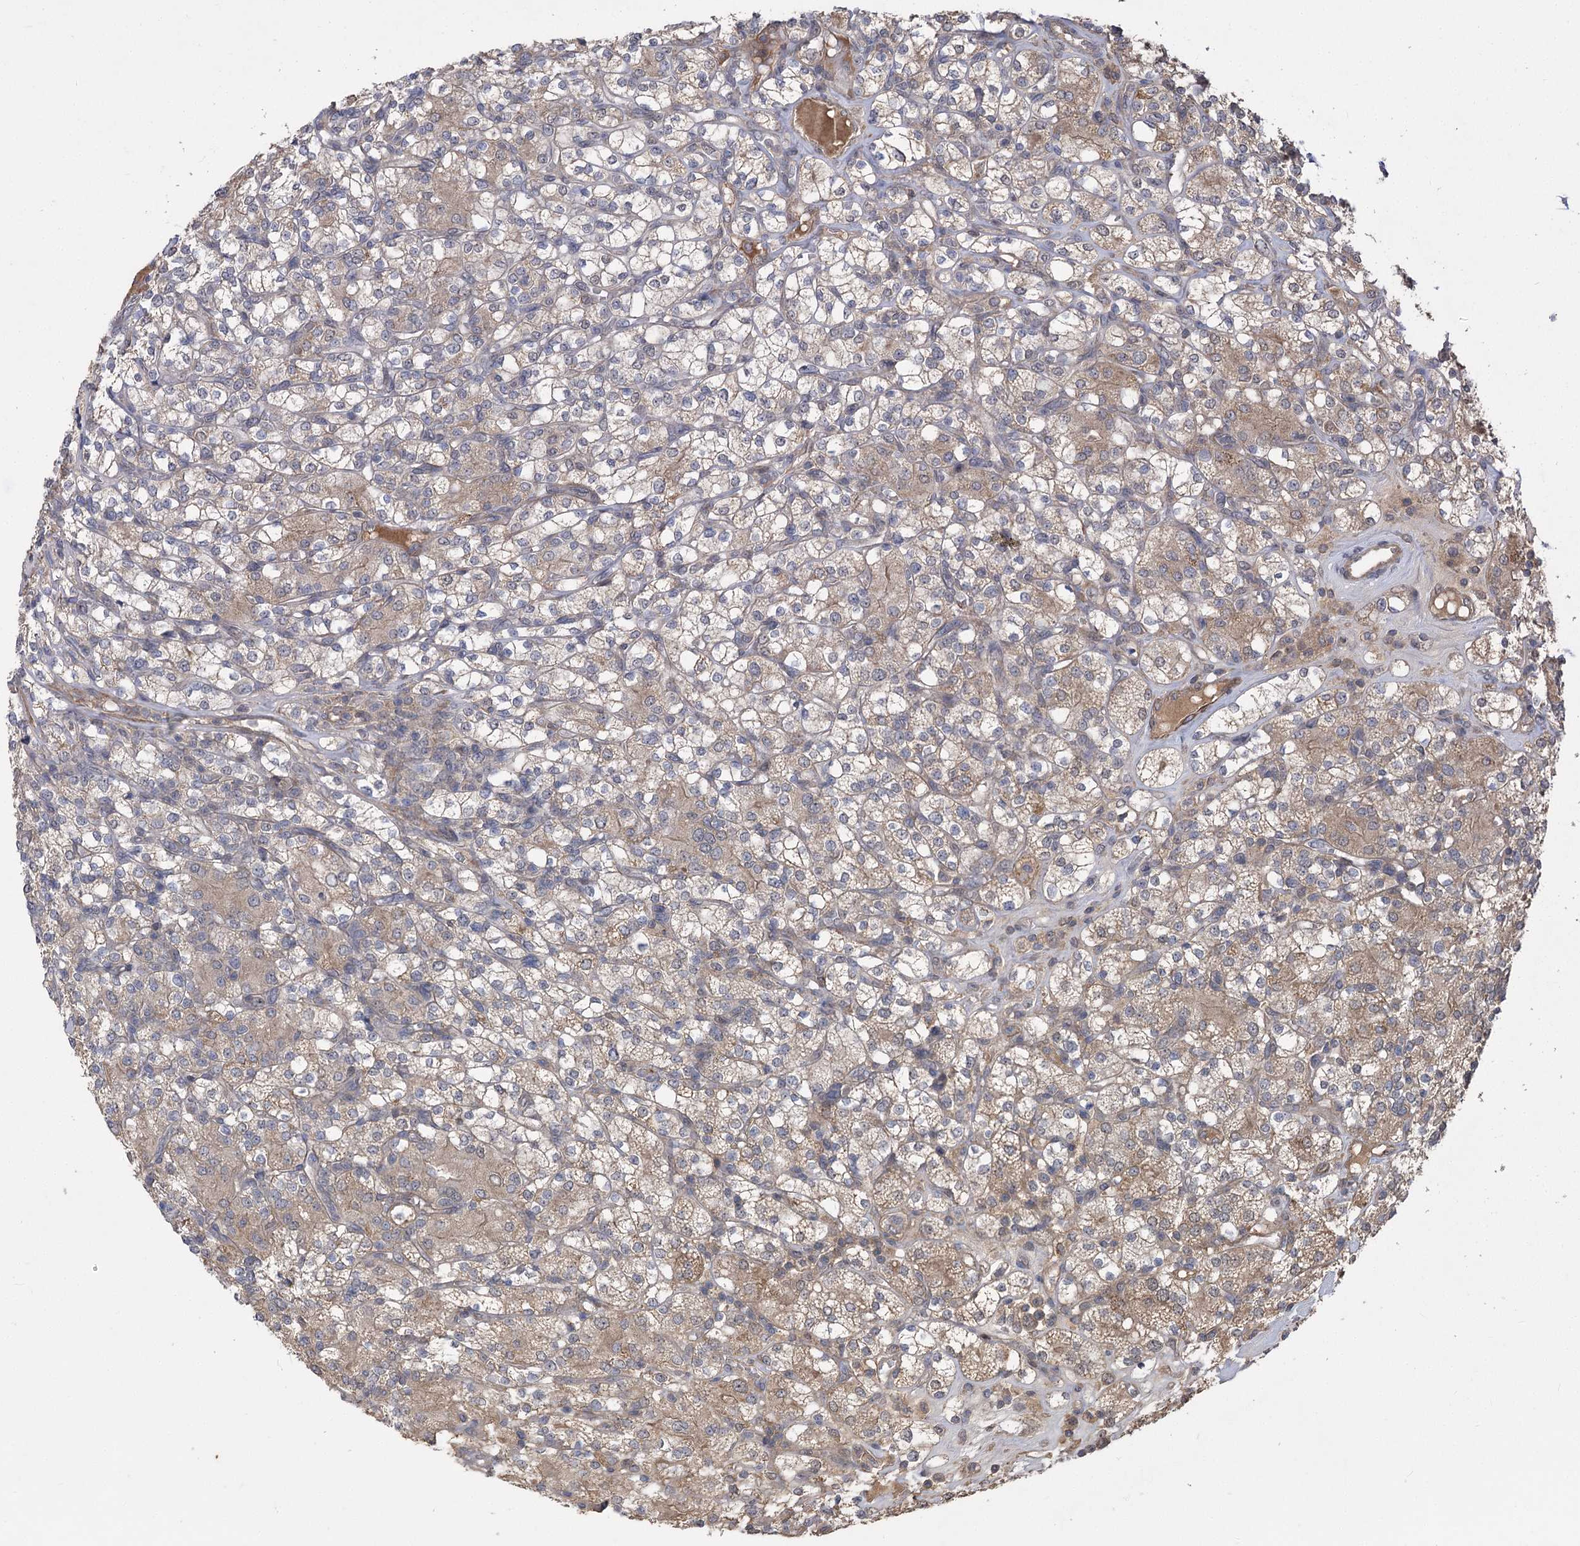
{"staining": {"intensity": "moderate", "quantity": ">75%", "location": "cytoplasmic/membranous"}, "tissue": "renal cancer", "cell_type": "Tumor cells", "image_type": "cancer", "snomed": [{"axis": "morphology", "description": "Adenocarcinoma, NOS"}, {"axis": "topography", "description": "Kidney"}], "caption": "A brown stain labels moderate cytoplasmic/membranous staining of a protein in renal cancer tumor cells.", "gene": "TENM2", "patient": {"sex": "male", "age": 77}}